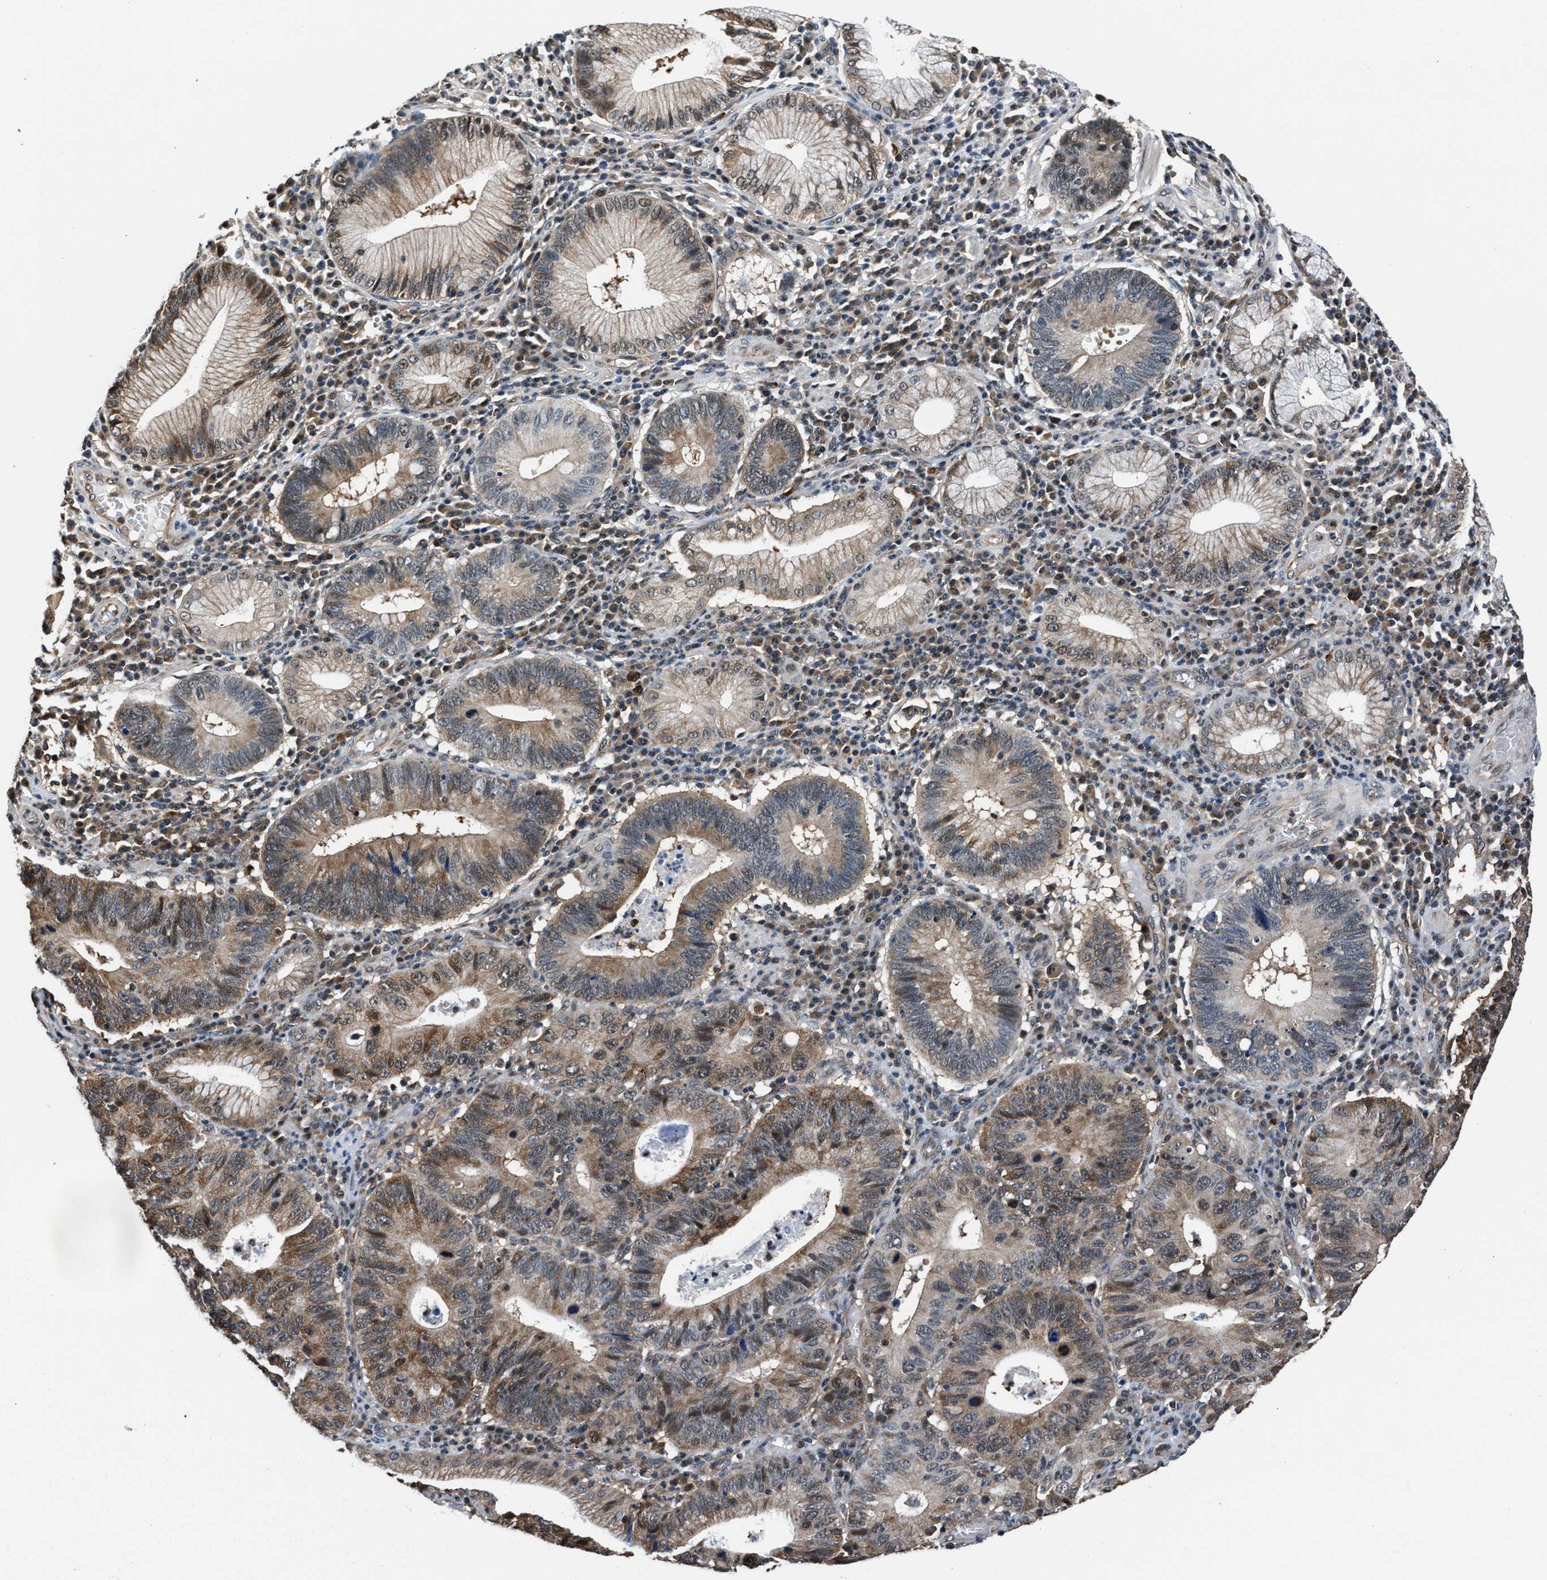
{"staining": {"intensity": "weak", "quantity": ">75%", "location": "cytoplasmic/membranous"}, "tissue": "stomach cancer", "cell_type": "Tumor cells", "image_type": "cancer", "snomed": [{"axis": "morphology", "description": "Adenocarcinoma, NOS"}, {"axis": "topography", "description": "Stomach"}], "caption": "A high-resolution histopathology image shows IHC staining of stomach adenocarcinoma, which exhibits weak cytoplasmic/membranous positivity in approximately >75% of tumor cells.", "gene": "RBM33", "patient": {"sex": "male", "age": 59}}